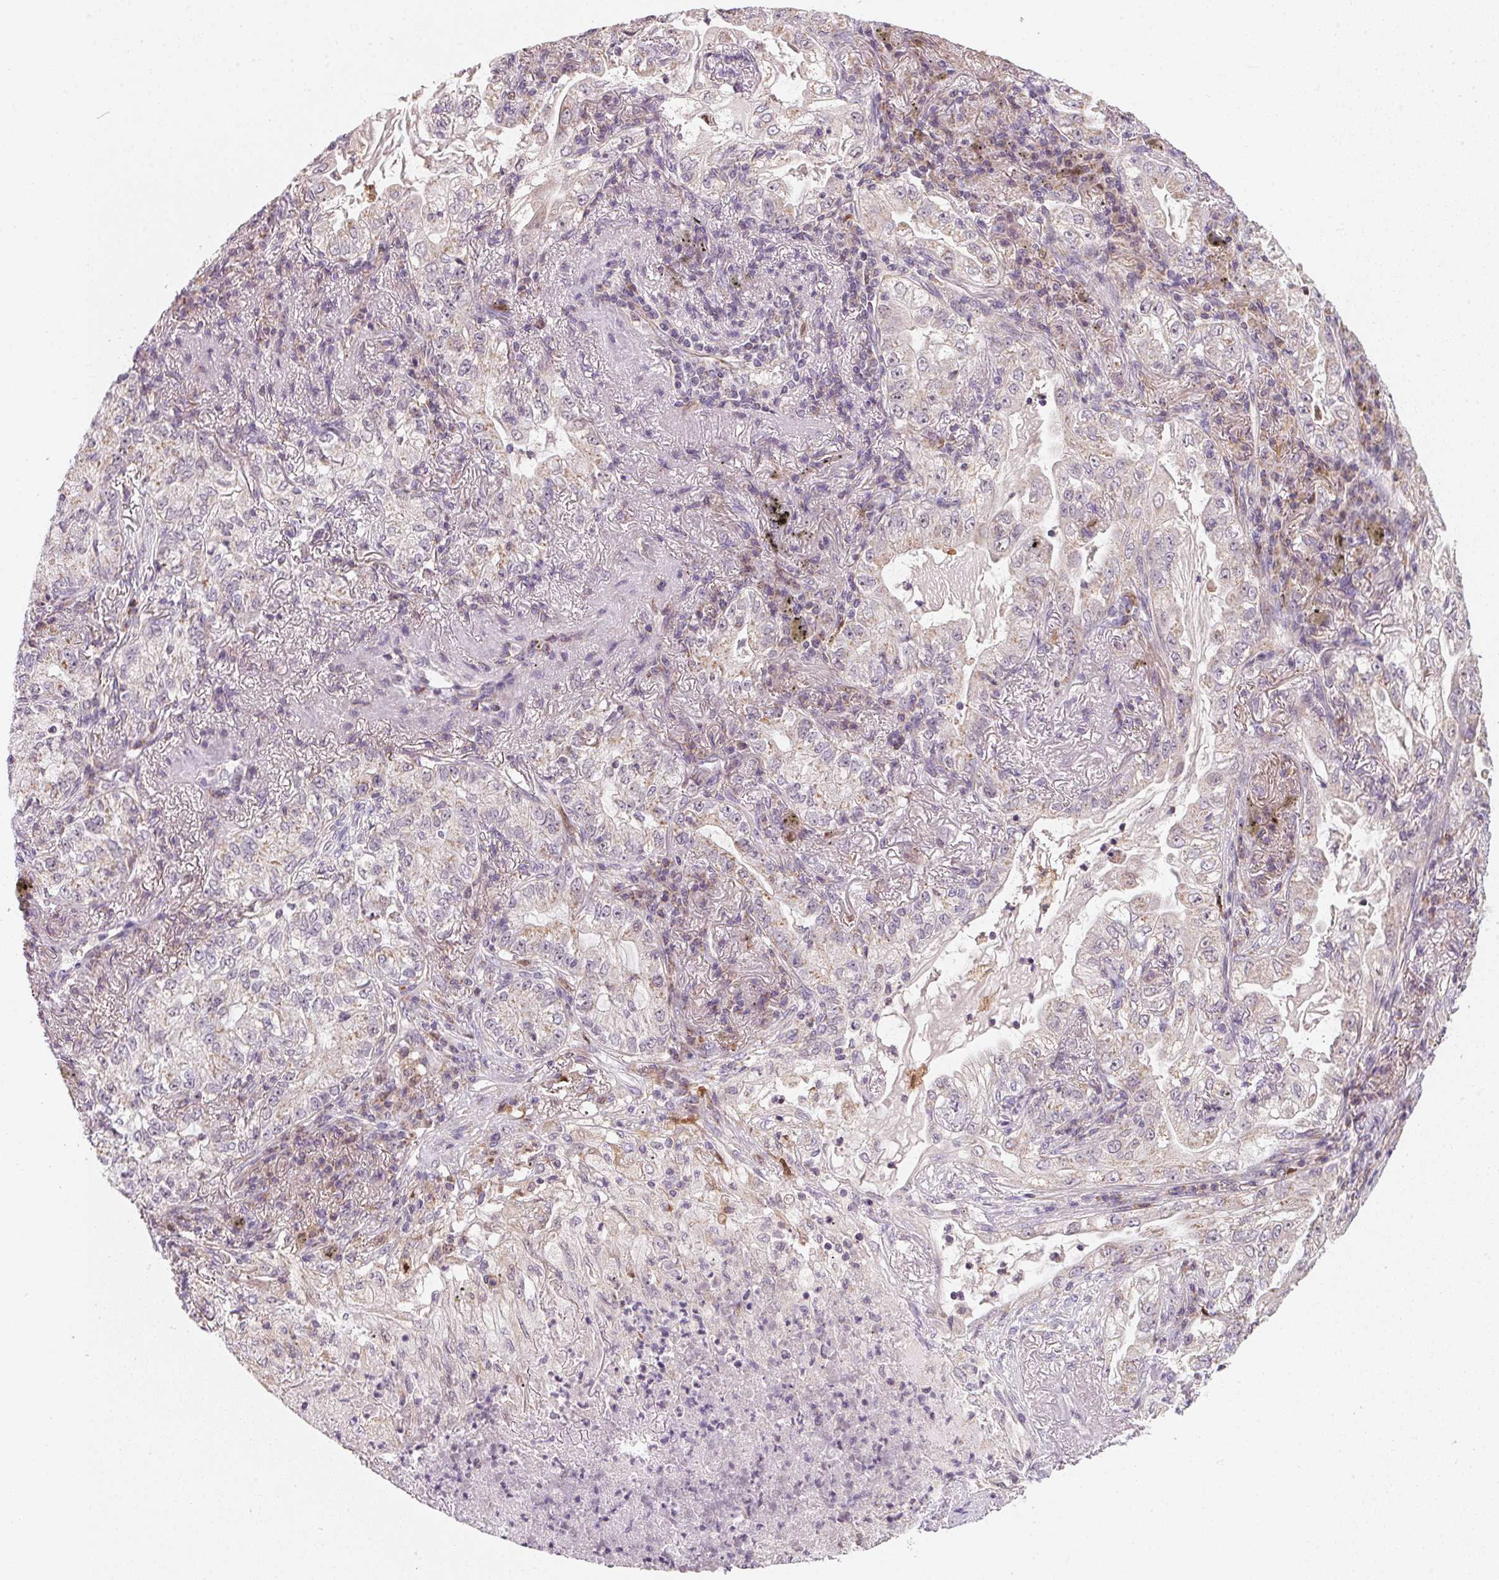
{"staining": {"intensity": "negative", "quantity": "none", "location": "none"}, "tissue": "lung cancer", "cell_type": "Tumor cells", "image_type": "cancer", "snomed": [{"axis": "morphology", "description": "Adenocarcinoma, NOS"}, {"axis": "topography", "description": "Lung"}], "caption": "Immunohistochemistry photomicrograph of neoplastic tissue: human adenocarcinoma (lung) stained with DAB (3,3'-diaminobenzidine) displays no significant protein expression in tumor cells.", "gene": "COQ7", "patient": {"sex": "female", "age": 73}}